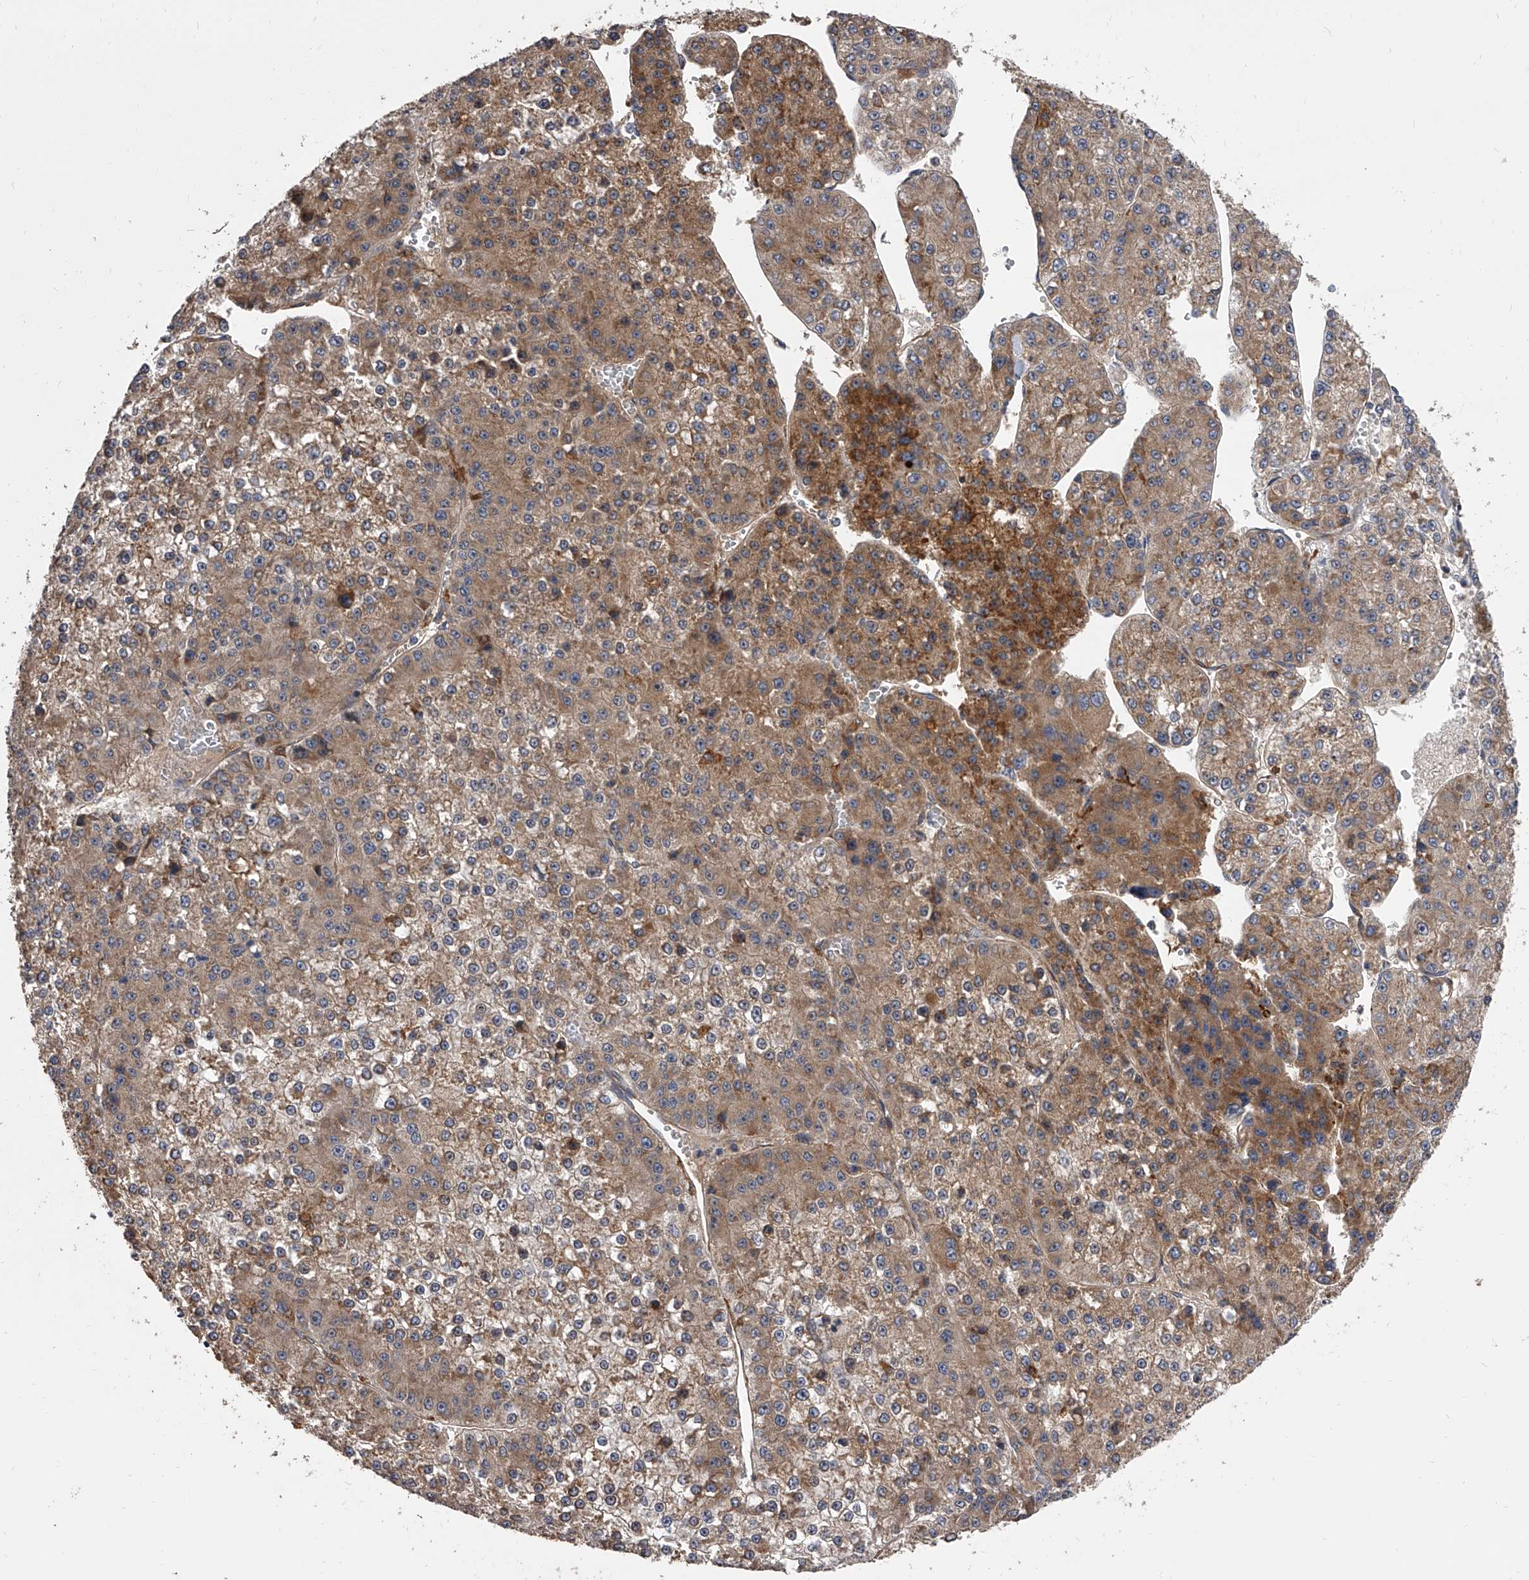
{"staining": {"intensity": "moderate", "quantity": ">75%", "location": "cytoplasmic/membranous"}, "tissue": "liver cancer", "cell_type": "Tumor cells", "image_type": "cancer", "snomed": [{"axis": "morphology", "description": "Carcinoma, Hepatocellular, NOS"}, {"axis": "topography", "description": "Liver"}], "caption": "This image shows liver hepatocellular carcinoma stained with immunohistochemistry (IHC) to label a protein in brown. The cytoplasmic/membranous of tumor cells show moderate positivity for the protein. Nuclei are counter-stained blue.", "gene": "EXOC4", "patient": {"sex": "female", "age": 73}}